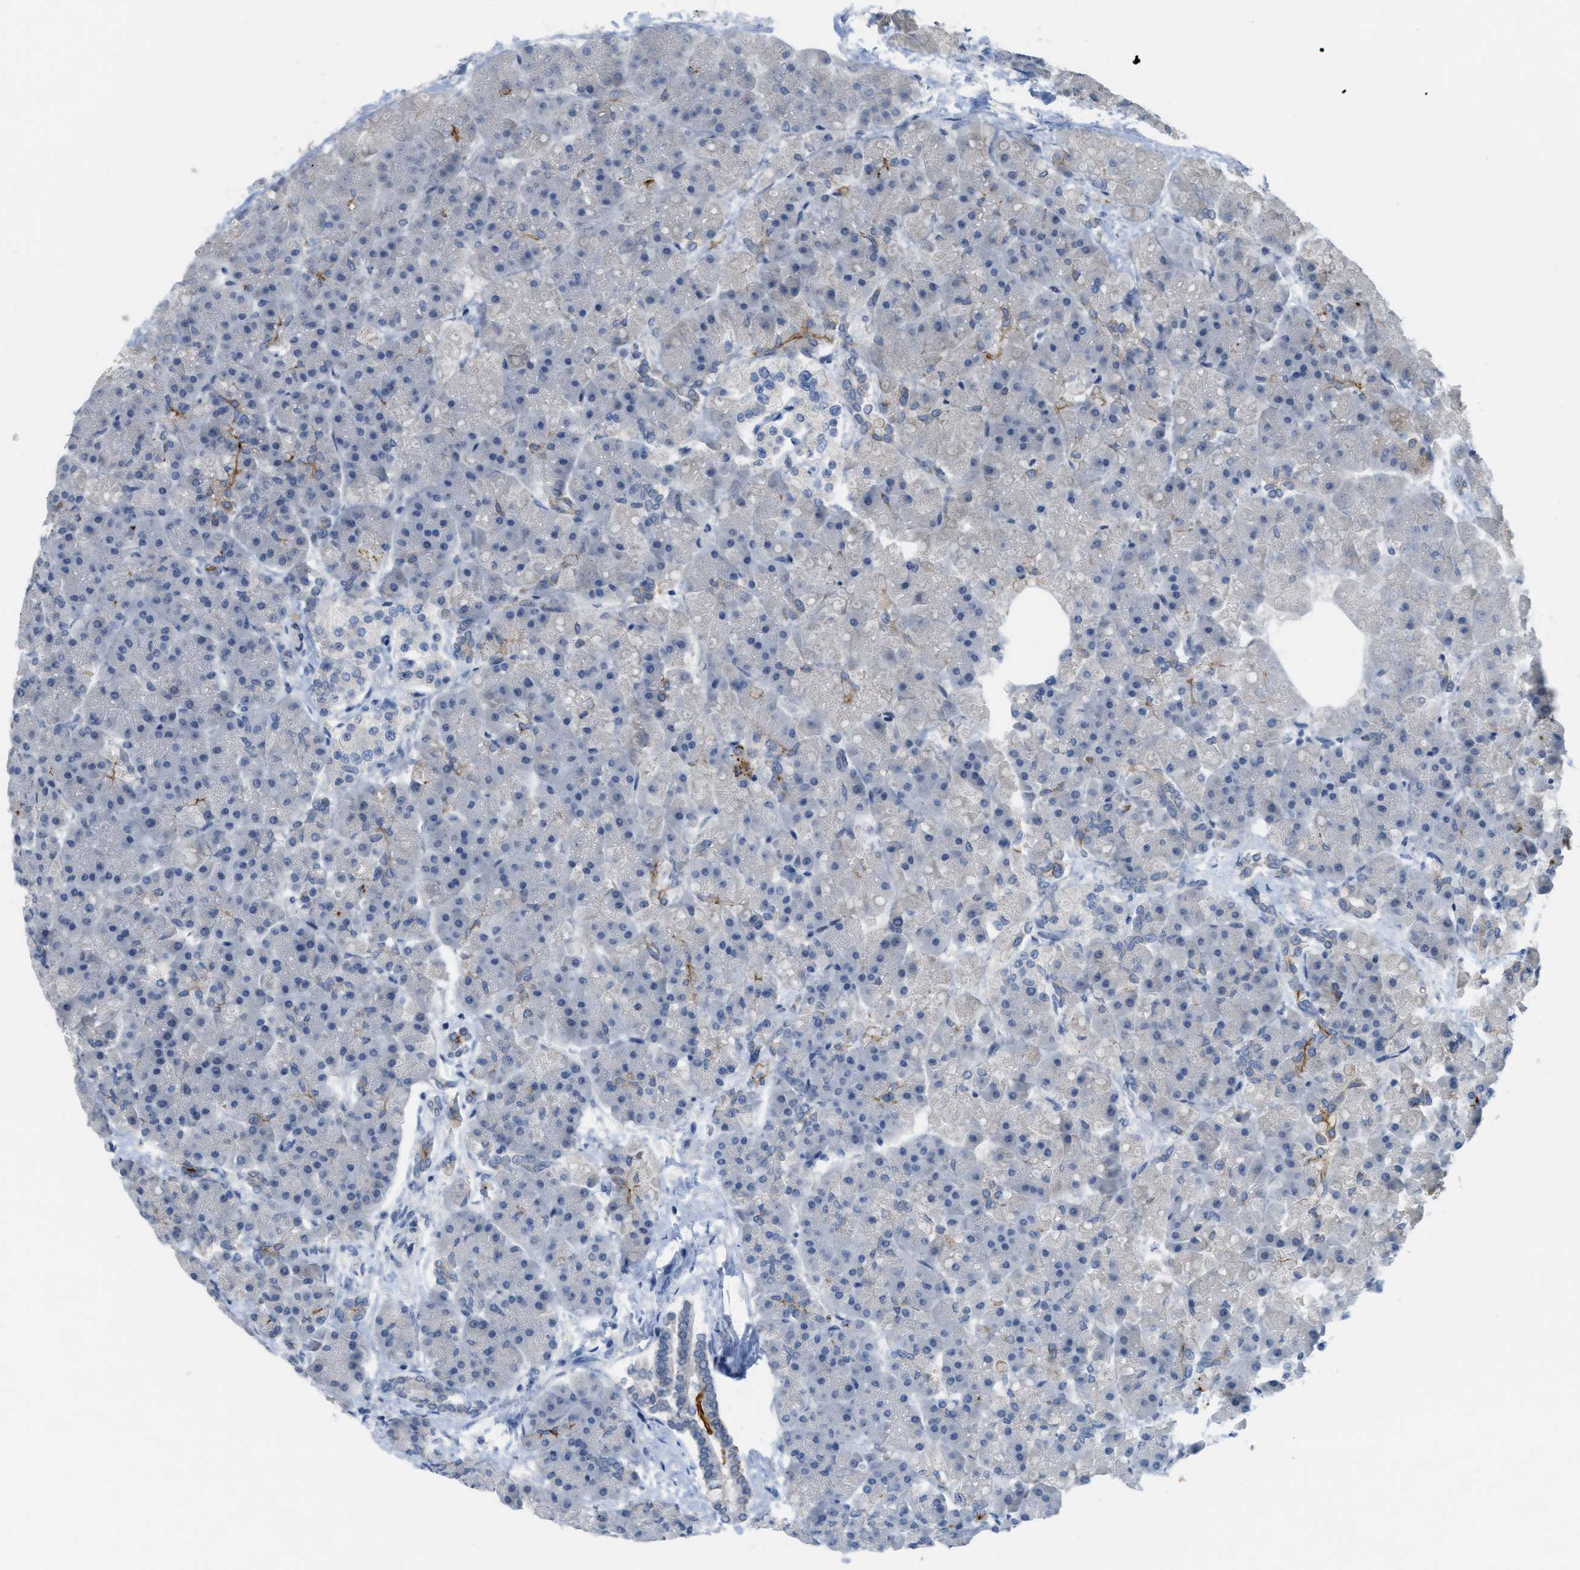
{"staining": {"intensity": "negative", "quantity": "none", "location": "none"}, "tissue": "pancreas", "cell_type": "Exocrine glandular cells", "image_type": "normal", "snomed": [{"axis": "morphology", "description": "Normal tissue, NOS"}, {"axis": "topography", "description": "Pancreas"}], "caption": "Immunohistochemistry (IHC) of unremarkable human pancreas displays no positivity in exocrine glandular cells. The staining was performed using DAB to visualize the protein expression in brown, while the nuclei were stained in blue with hematoxylin (Magnification: 20x).", "gene": "TXNDC2", "patient": {"sex": "female", "age": 70}}